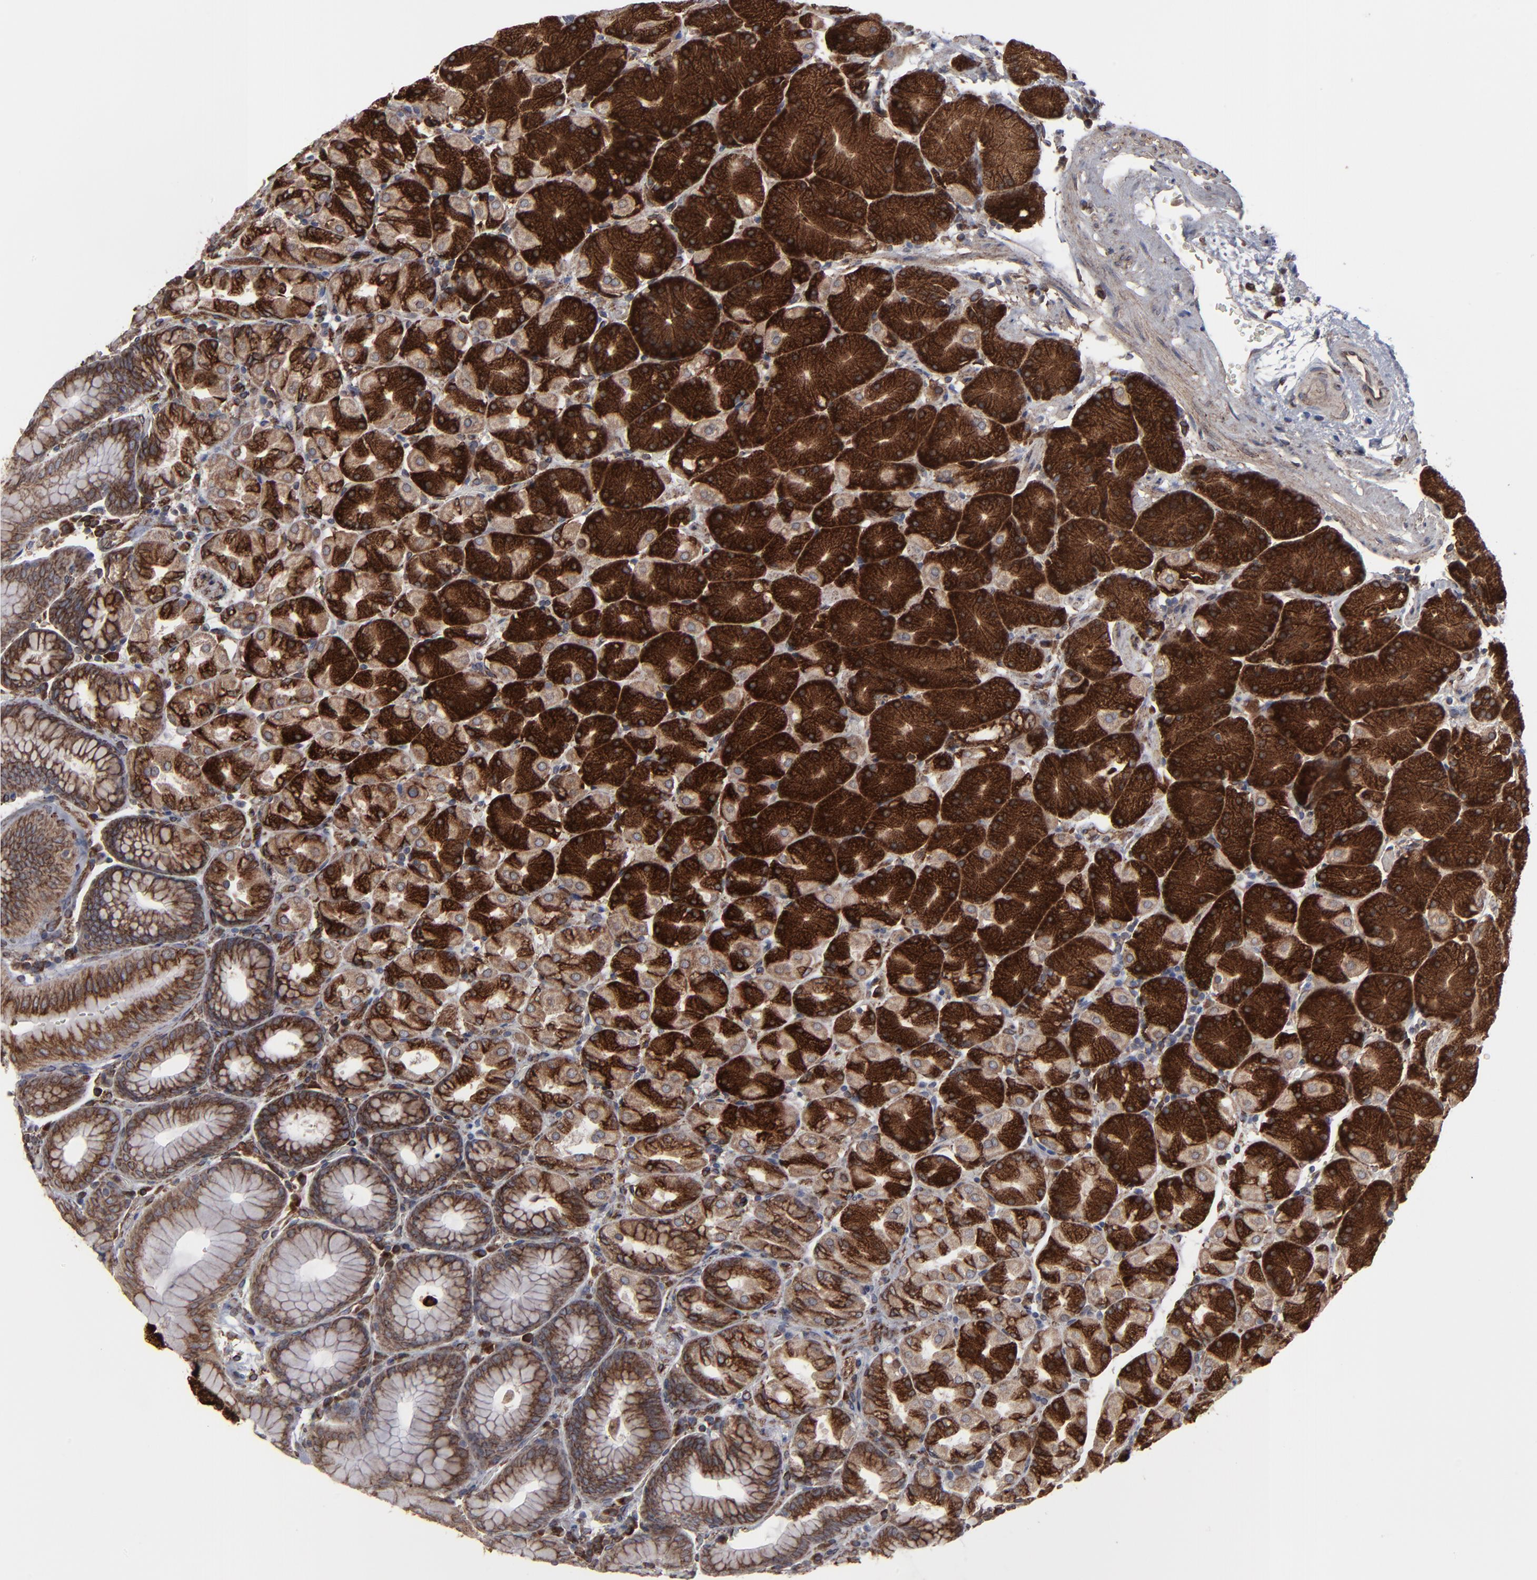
{"staining": {"intensity": "strong", "quantity": "25%-75%", "location": "cytoplasmic/membranous"}, "tissue": "stomach", "cell_type": "Glandular cells", "image_type": "normal", "snomed": [{"axis": "morphology", "description": "Normal tissue, NOS"}, {"axis": "topography", "description": "Stomach, upper"}, {"axis": "topography", "description": "Stomach"}], "caption": "Immunohistochemistry of normal human stomach displays high levels of strong cytoplasmic/membranous expression in about 25%-75% of glandular cells. (IHC, brightfield microscopy, high magnification).", "gene": "CNIH1", "patient": {"sex": "male", "age": 76}}